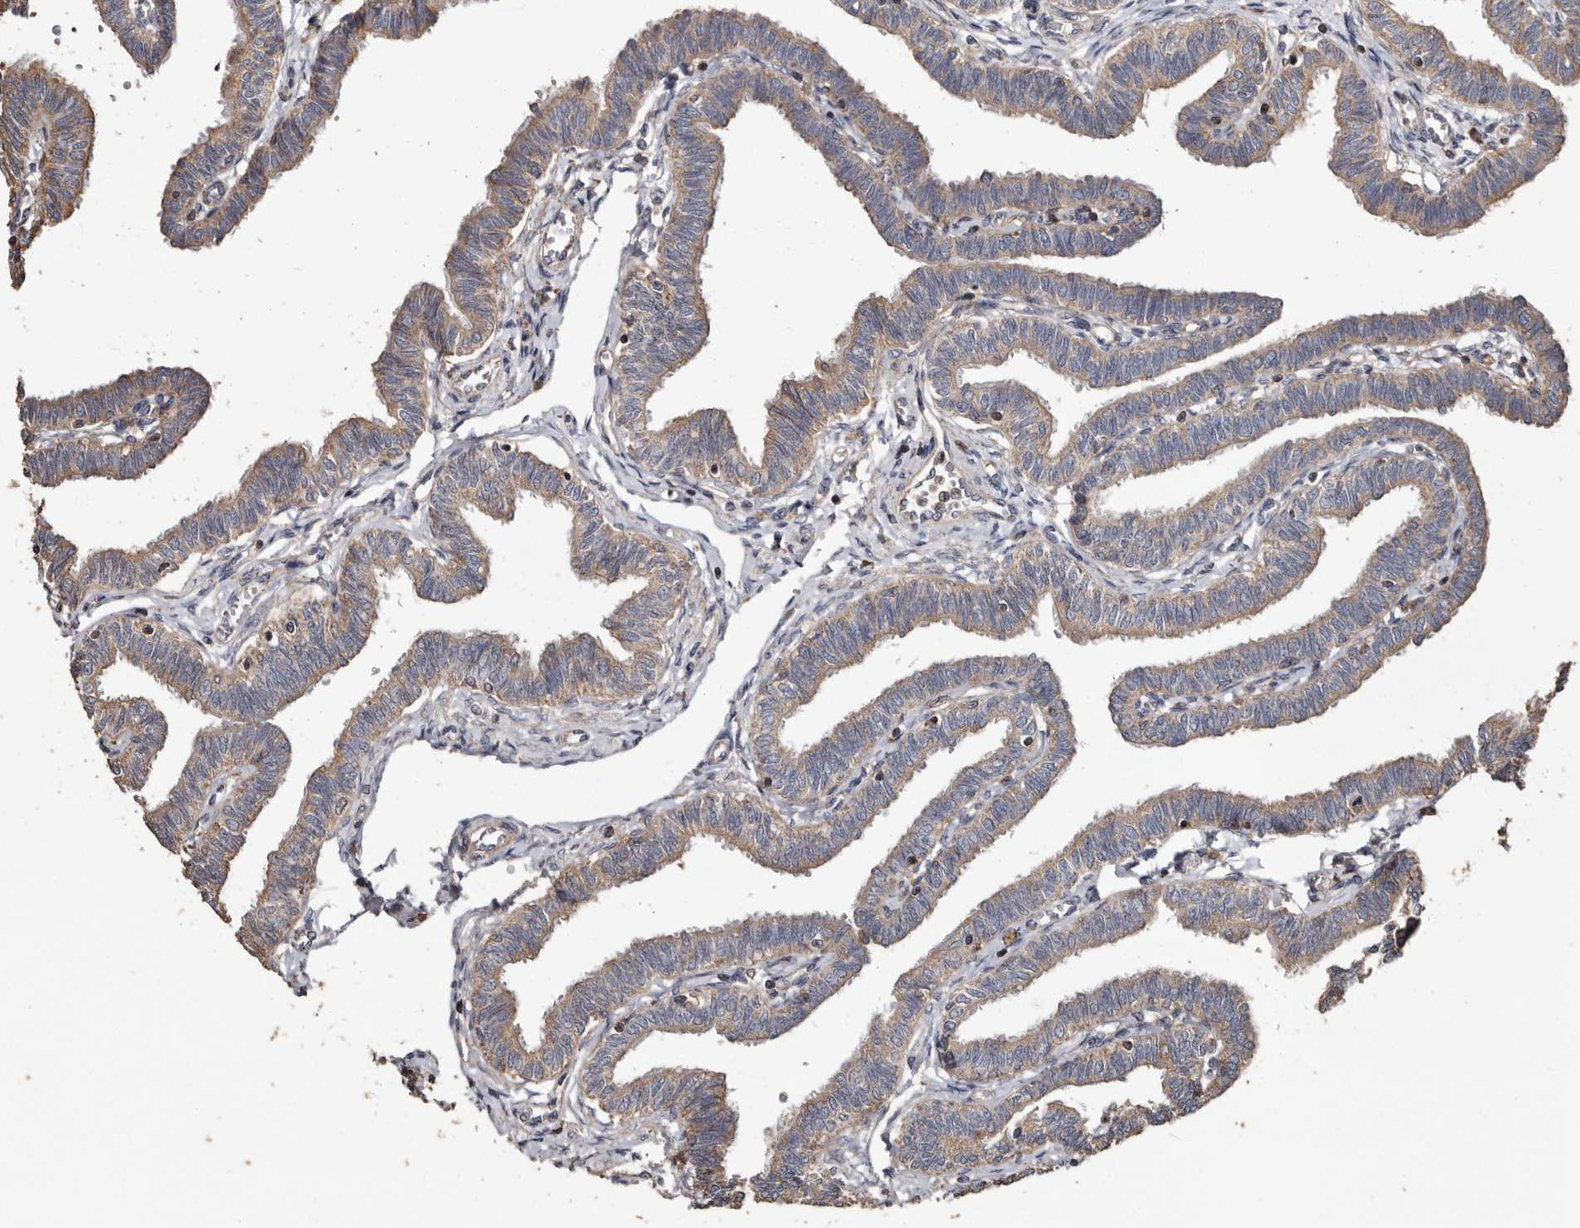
{"staining": {"intensity": "moderate", "quantity": ">75%", "location": "cytoplasmic/membranous"}, "tissue": "fallopian tube", "cell_type": "Glandular cells", "image_type": "normal", "snomed": [{"axis": "morphology", "description": "Normal tissue, NOS"}, {"axis": "topography", "description": "Fallopian tube"}, {"axis": "topography", "description": "Ovary"}], "caption": "Moderate cytoplasmic/membranous protein staining is identified in approximately >75% of glandular cells in fallopian tube.", "gene": "OSGIN2", "patient": {"sex": "female", "age": 23}}